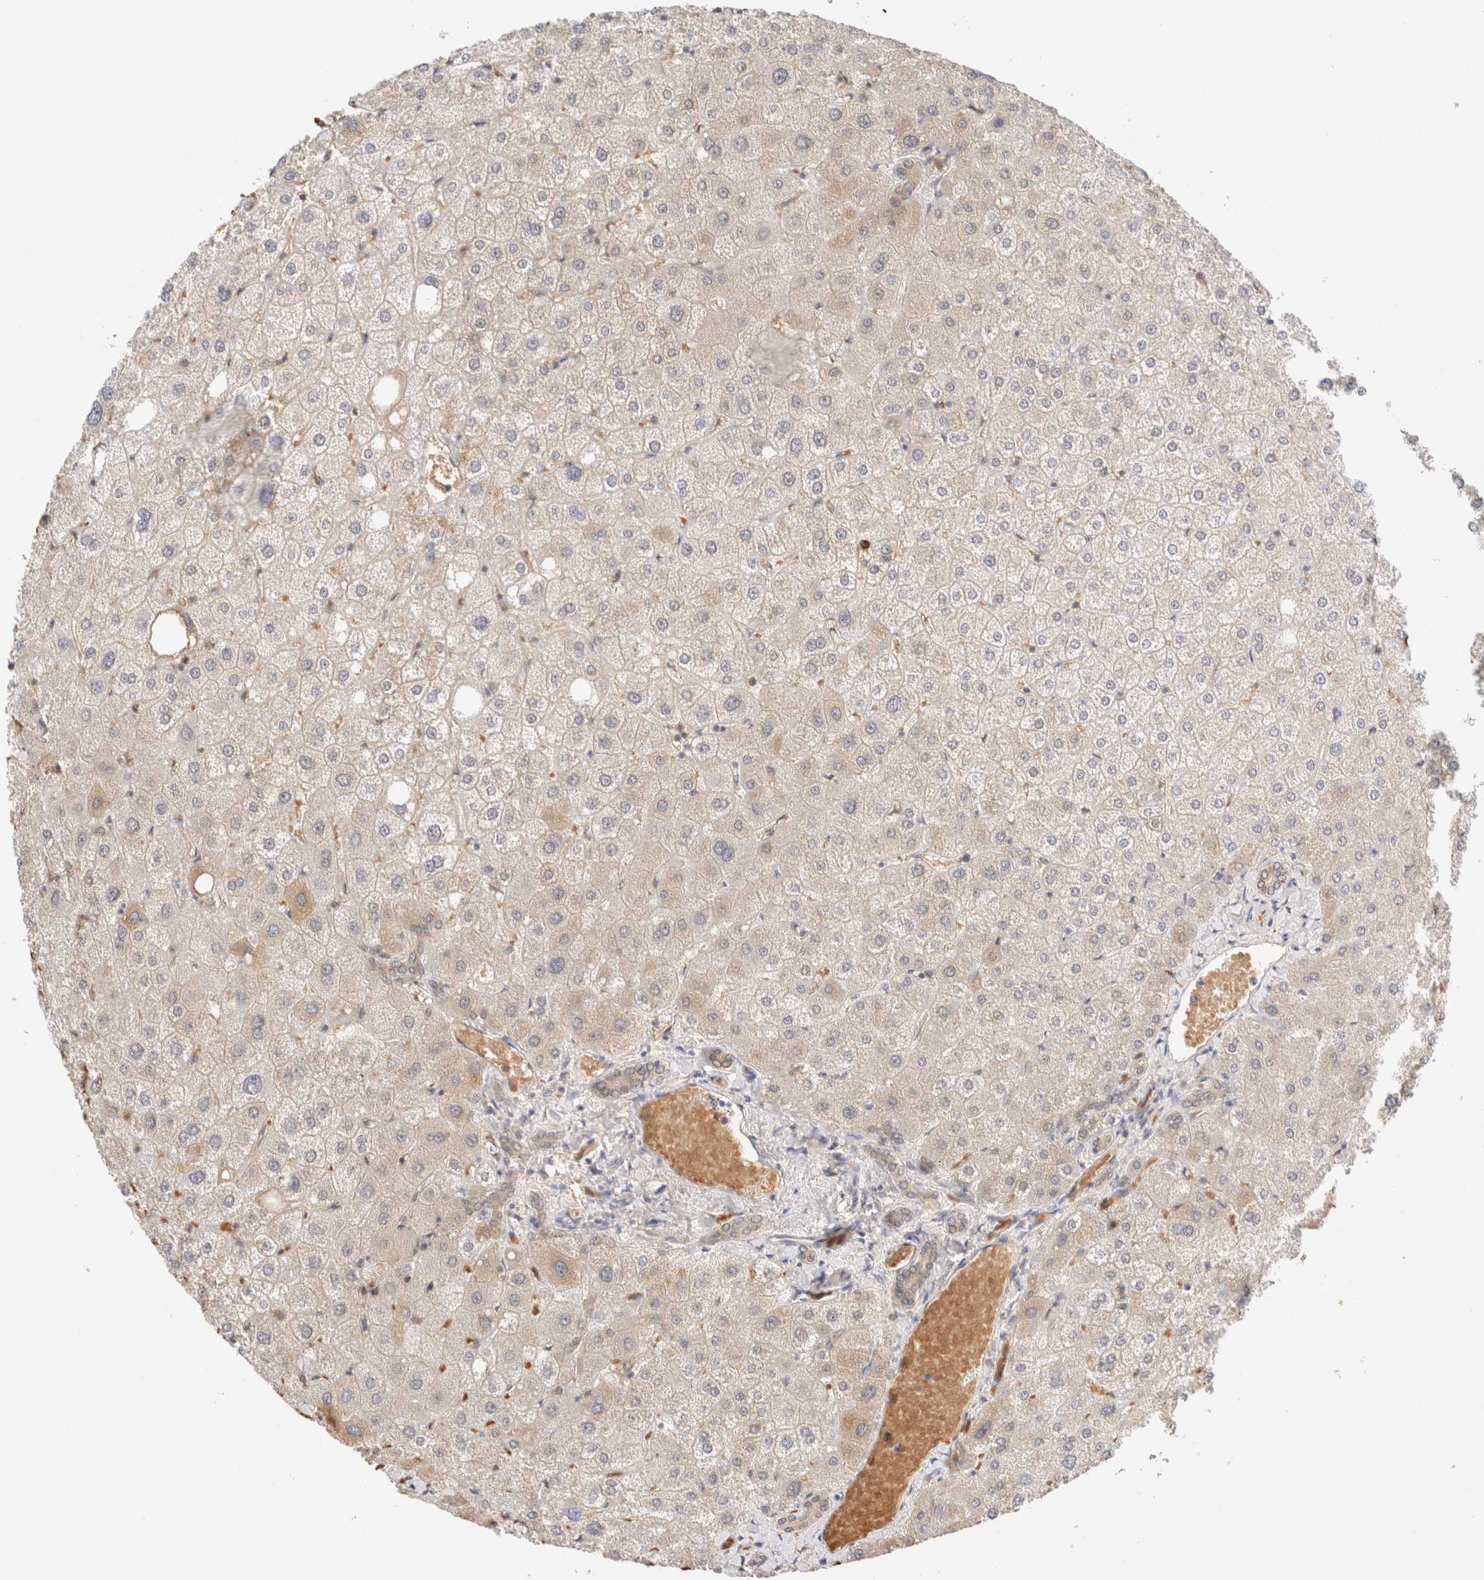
{"staining": {"intensity": "weak", "quantity": ">75%", "location": "cytoplasmic/membranous"}, "tissue": "liver", "cell_type": "Cholangiocytes", "image_type": "normal", "snomed": [{"axis": "morphology", "description": "Normal tissue, NOS"}, {"axis": "topography", "description": "Liver"}], "caption": "Immunohistochemistry (IHC) photomicrograph of unremarkable human liver stained for a protein (brown), which shows low levels of weak cytoplasmic/membranous positivity in about >75% of cholangiocytes.", "gene": "SYVN1", "patient": {"sex": "male", "age": 73}}